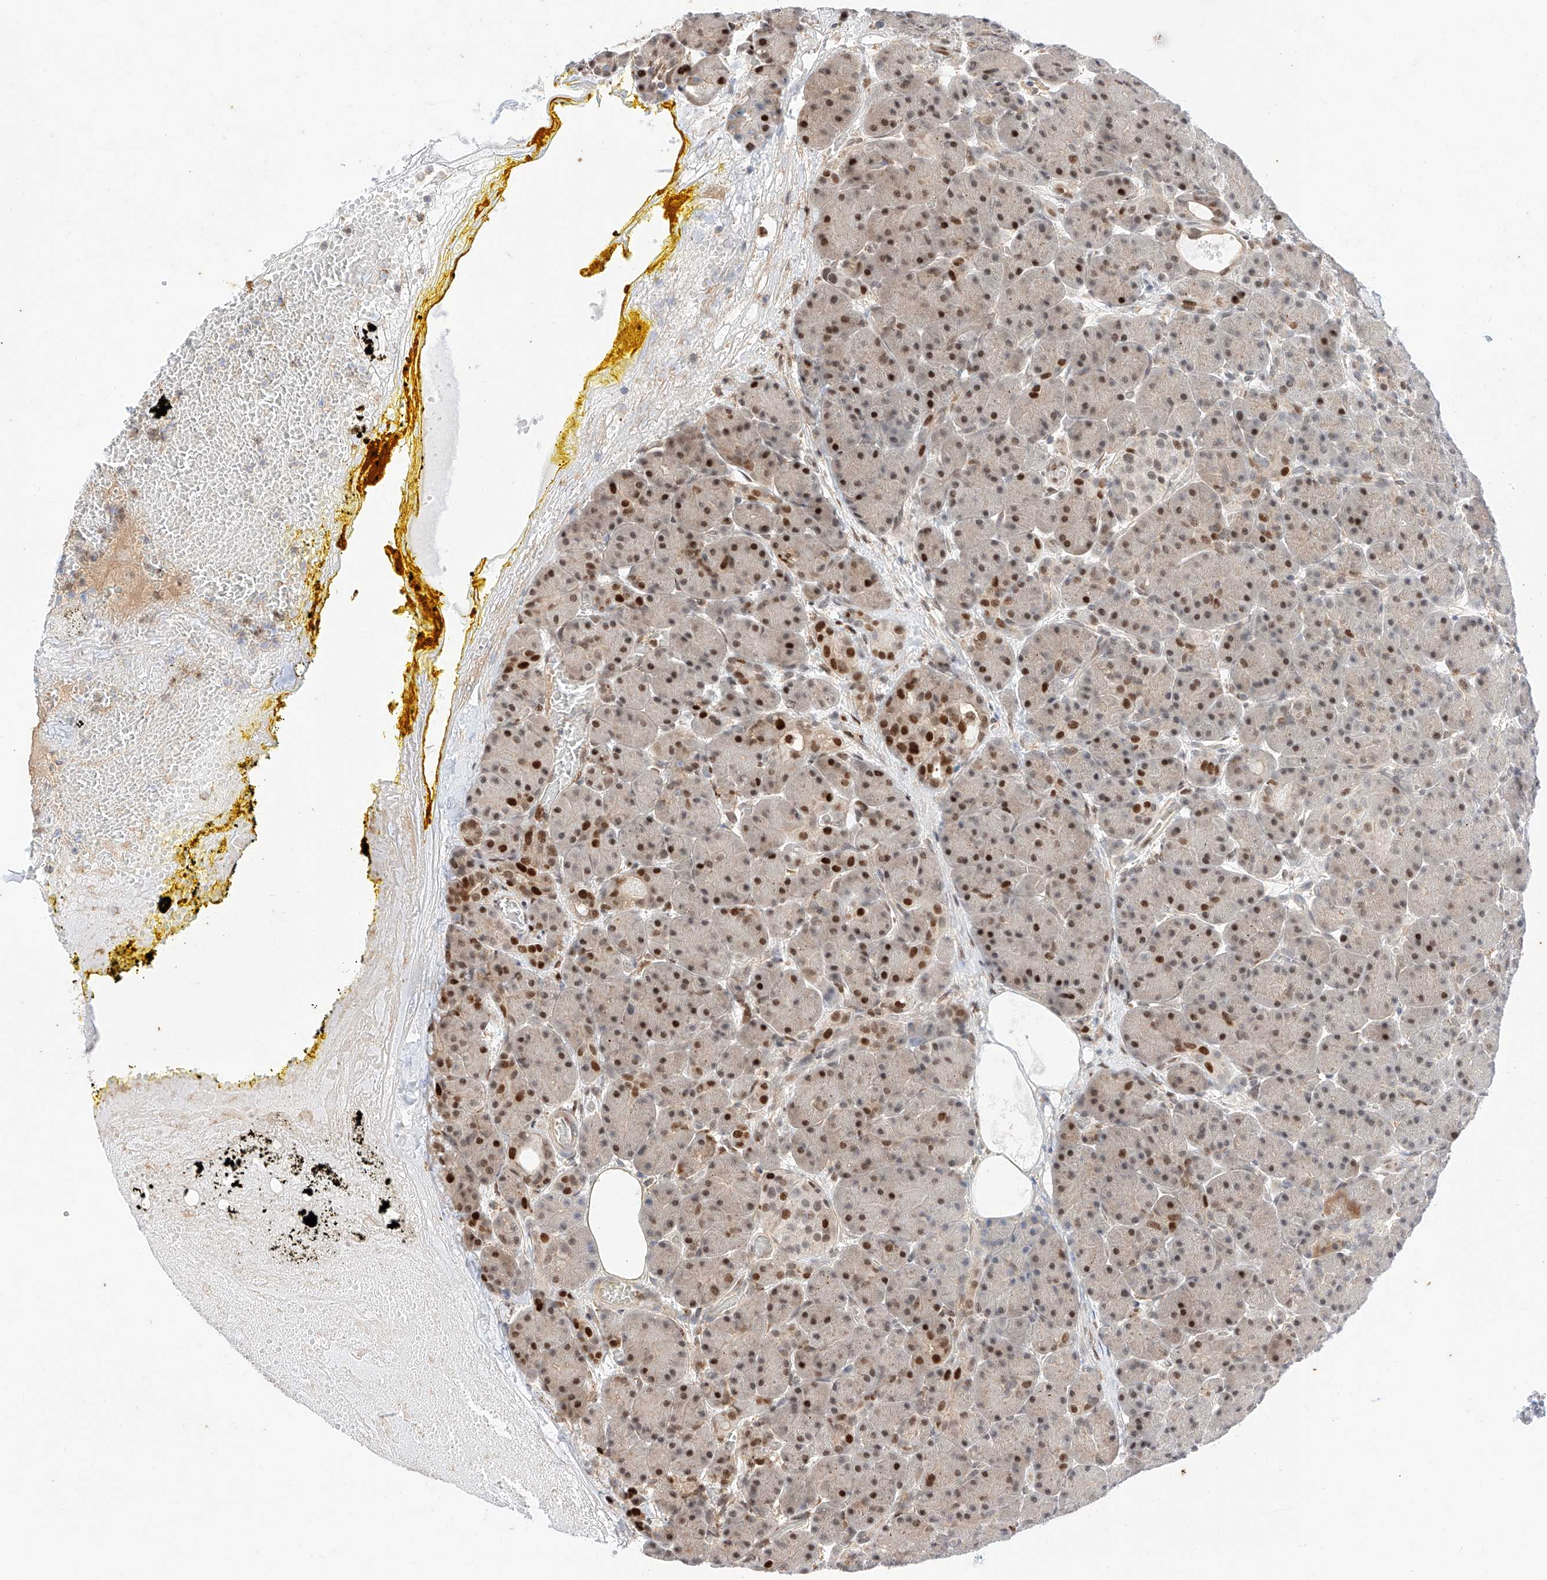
{"staining": {"intensity": "strong", "quantity": "<25%", "location": "nuclear"}, "tissue": "pancreas", "cell_type": "Exocrine glandular cells", "image_type": "normal", "snomed": [{"axis": "morphology", "description": "Normal tissue, NOS"}, {"axis": "topography", "description": "Pancreas"}], "caption": "Immunohistochemistry (IHC) (DAB (3,3'-diaminobenzidine)) staining of normal pancreas displays strong nuclear protein staining in approximately <25% of exocrine glandular cells.", "gene": "HDAC9", "patient": {"sex": "male", "age": 63}}